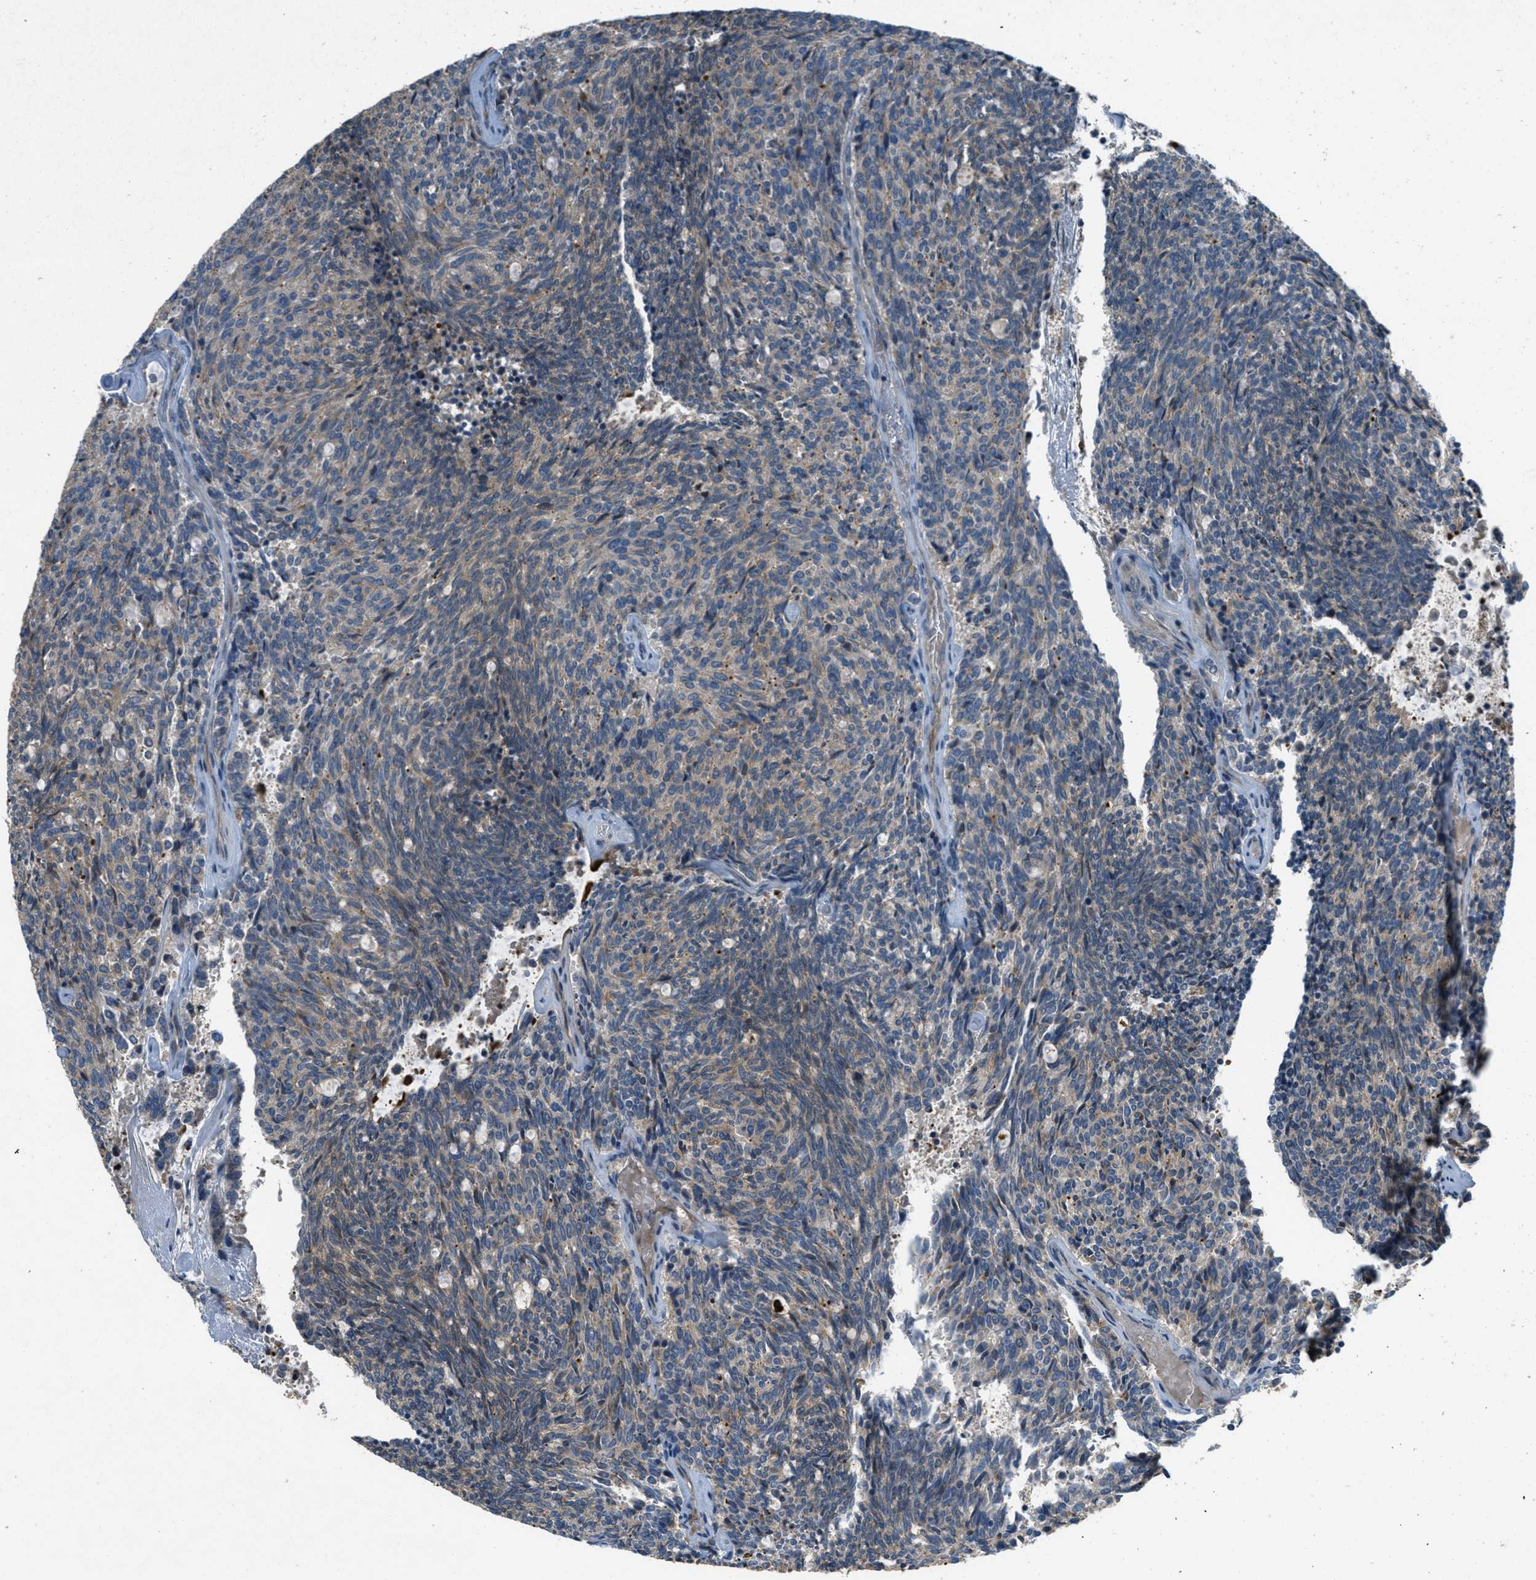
{"staining": {"intensity": "weak", "quantity": ">75%", "location": "cytoplasmic/membranous"}, "tissue": "carcinoid", "cell_type": "Tumor cells", "image_type": "cancer", "snomed": [{"axis": "morphology", "description": "Carcinoid, malignant, NOS"}, {"axis": "topography", "description": "Pancreas"}], "caption": "A histopathology image of human carcinoid stained for a protein shows weak cytoplasmic/membranous brown staining in tumor cells.", "gene": "ADCY6", "patient": {"sex": "female", "age": 54}}